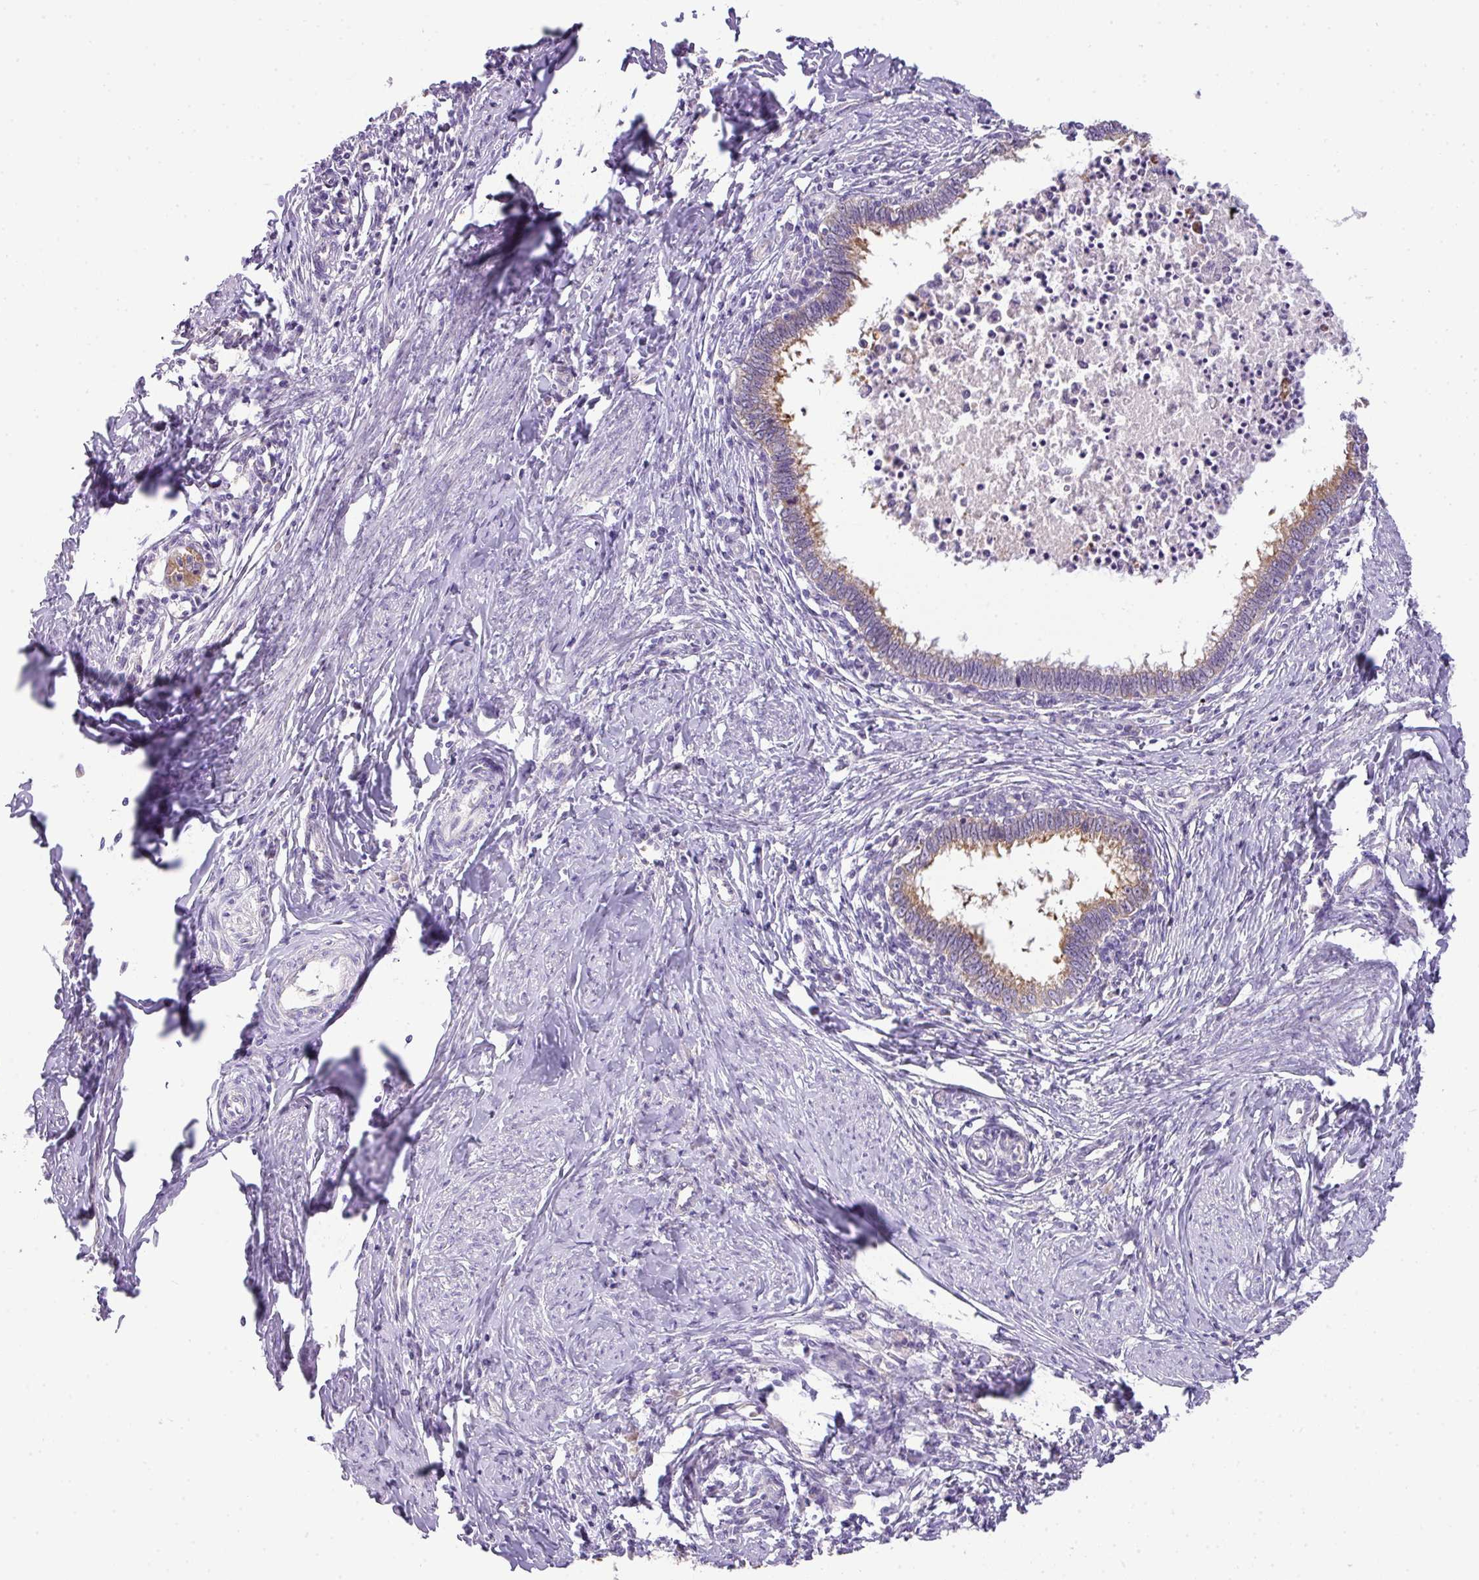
{"staining": {"intensity": "weak", "quantity": ">75%", "location": "cytoplasmic/membranous"}, "tissue": "cervical cancer", "cell_type": "Tumor cells", "image_type": "cancer", "snomed": [{"axis": "morphology", "description": "Adenocarcinoma, NOS"}, {"axis": "topography", "description": "Cervix"}], "caption": "Immunohistochemistry photomicrograph of human adenocarcinoma (cervical) stained for a protein (brown), which exhibits low levels of weak cytoplasmic/membranous expression in about >75% of tumor cells.", "gene": "PIK3R5", "patient": {"sex": "female", "age": 36}}